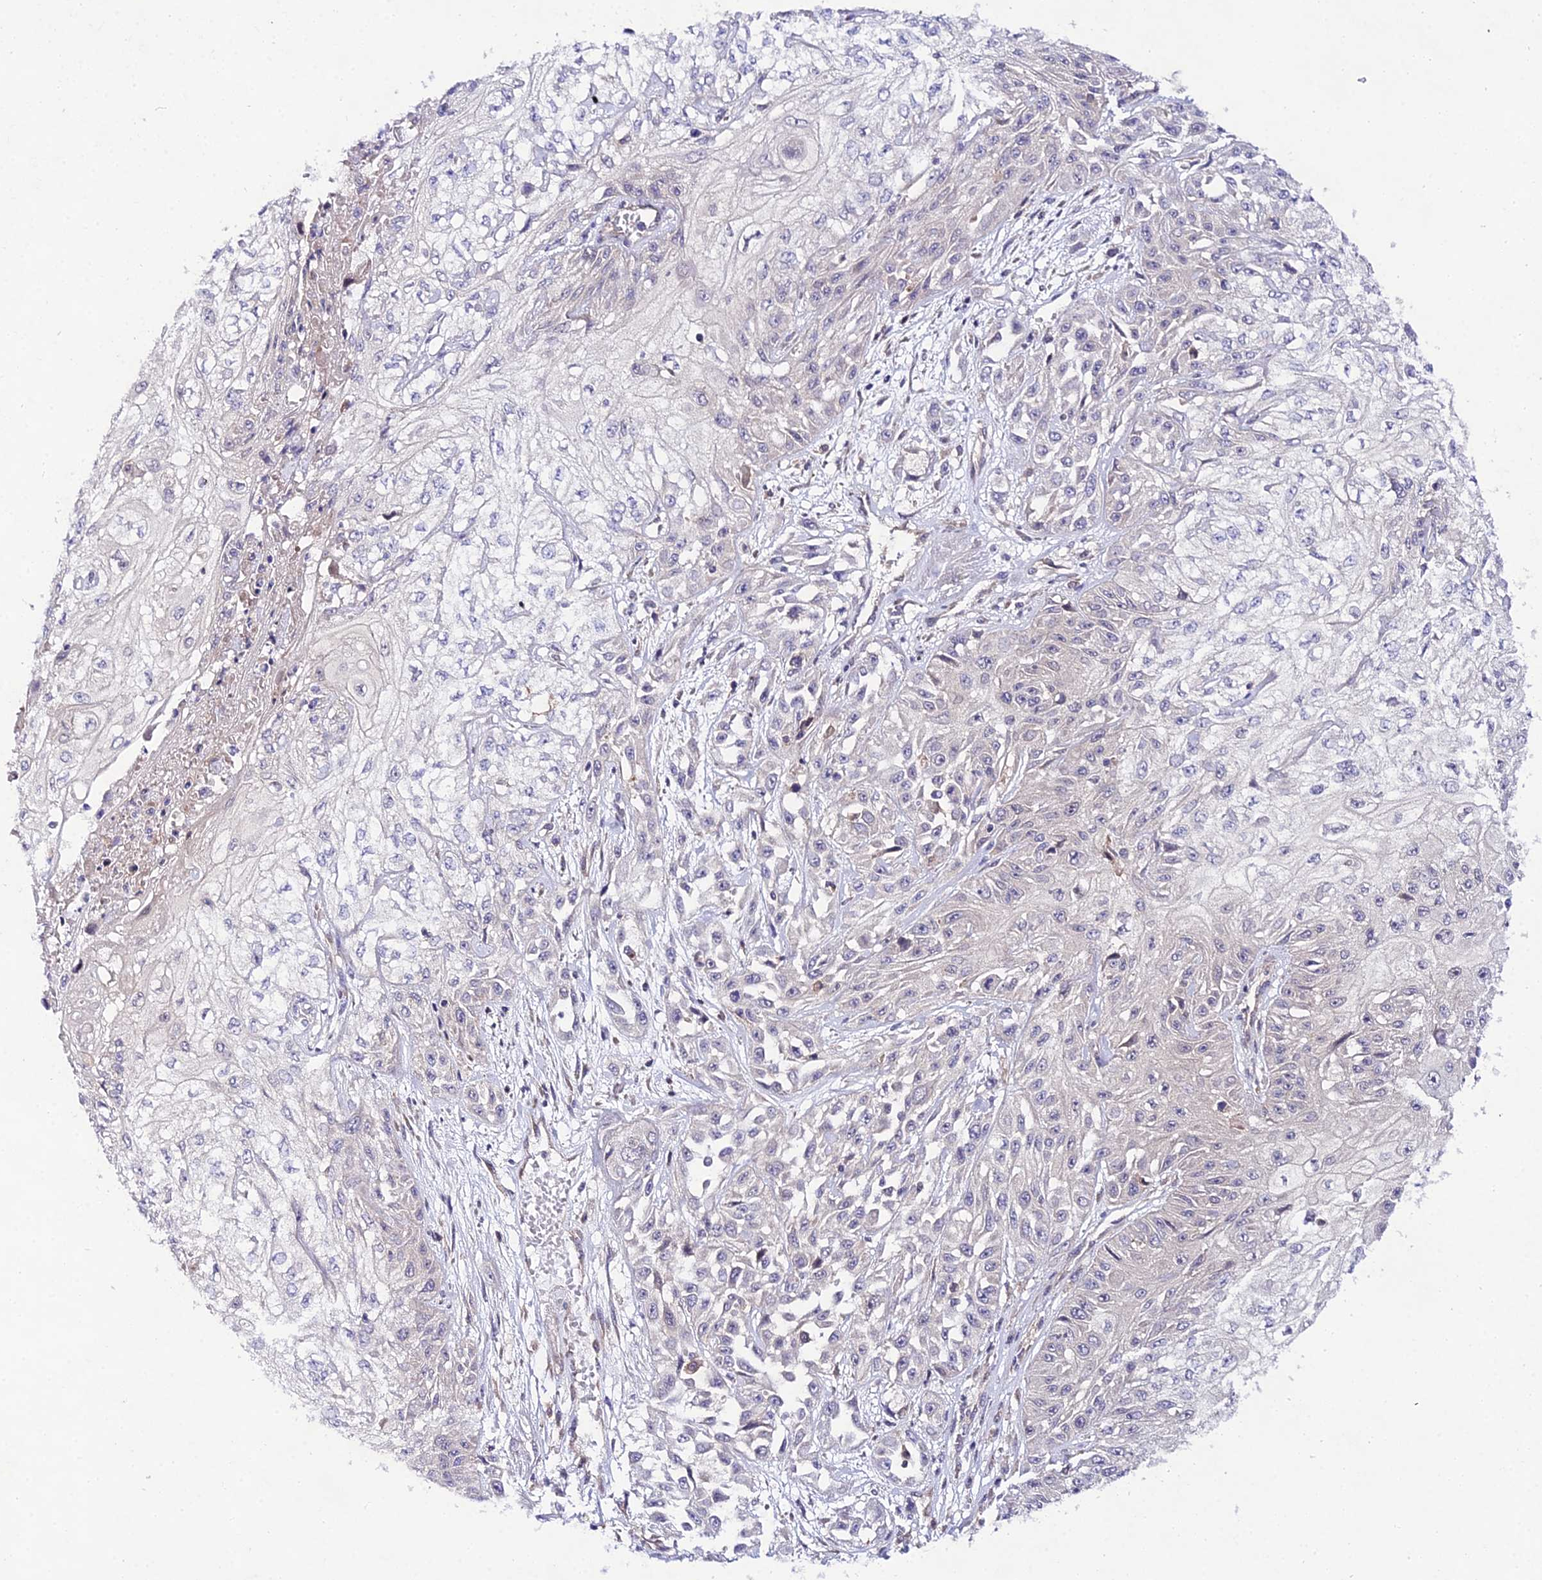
{"staining": {"intensity": "negative", "quantity": "none", "location": "none"}, "tissue": "skin cancer", "cell_type": "Tumor cells", "image_type": "cancer", "snomed": [{"axis": "morphology", "description": "Squamous cell carcinoma, NOS"}, {"axis": "morphology", "description": "Squamous cell carcinoma, metastatic, NOS"}, {"axis": "topography", "description": "Skin"}, {"axis": "topography", "description": "Lymph node"}], "caption": "A photomicrograph of human skin cancer is negative for staining in tumor cells. Nuclei are stained in blue.", "gene": "PPP2R2C", "patient": {"sex": "male", "age": 75}}